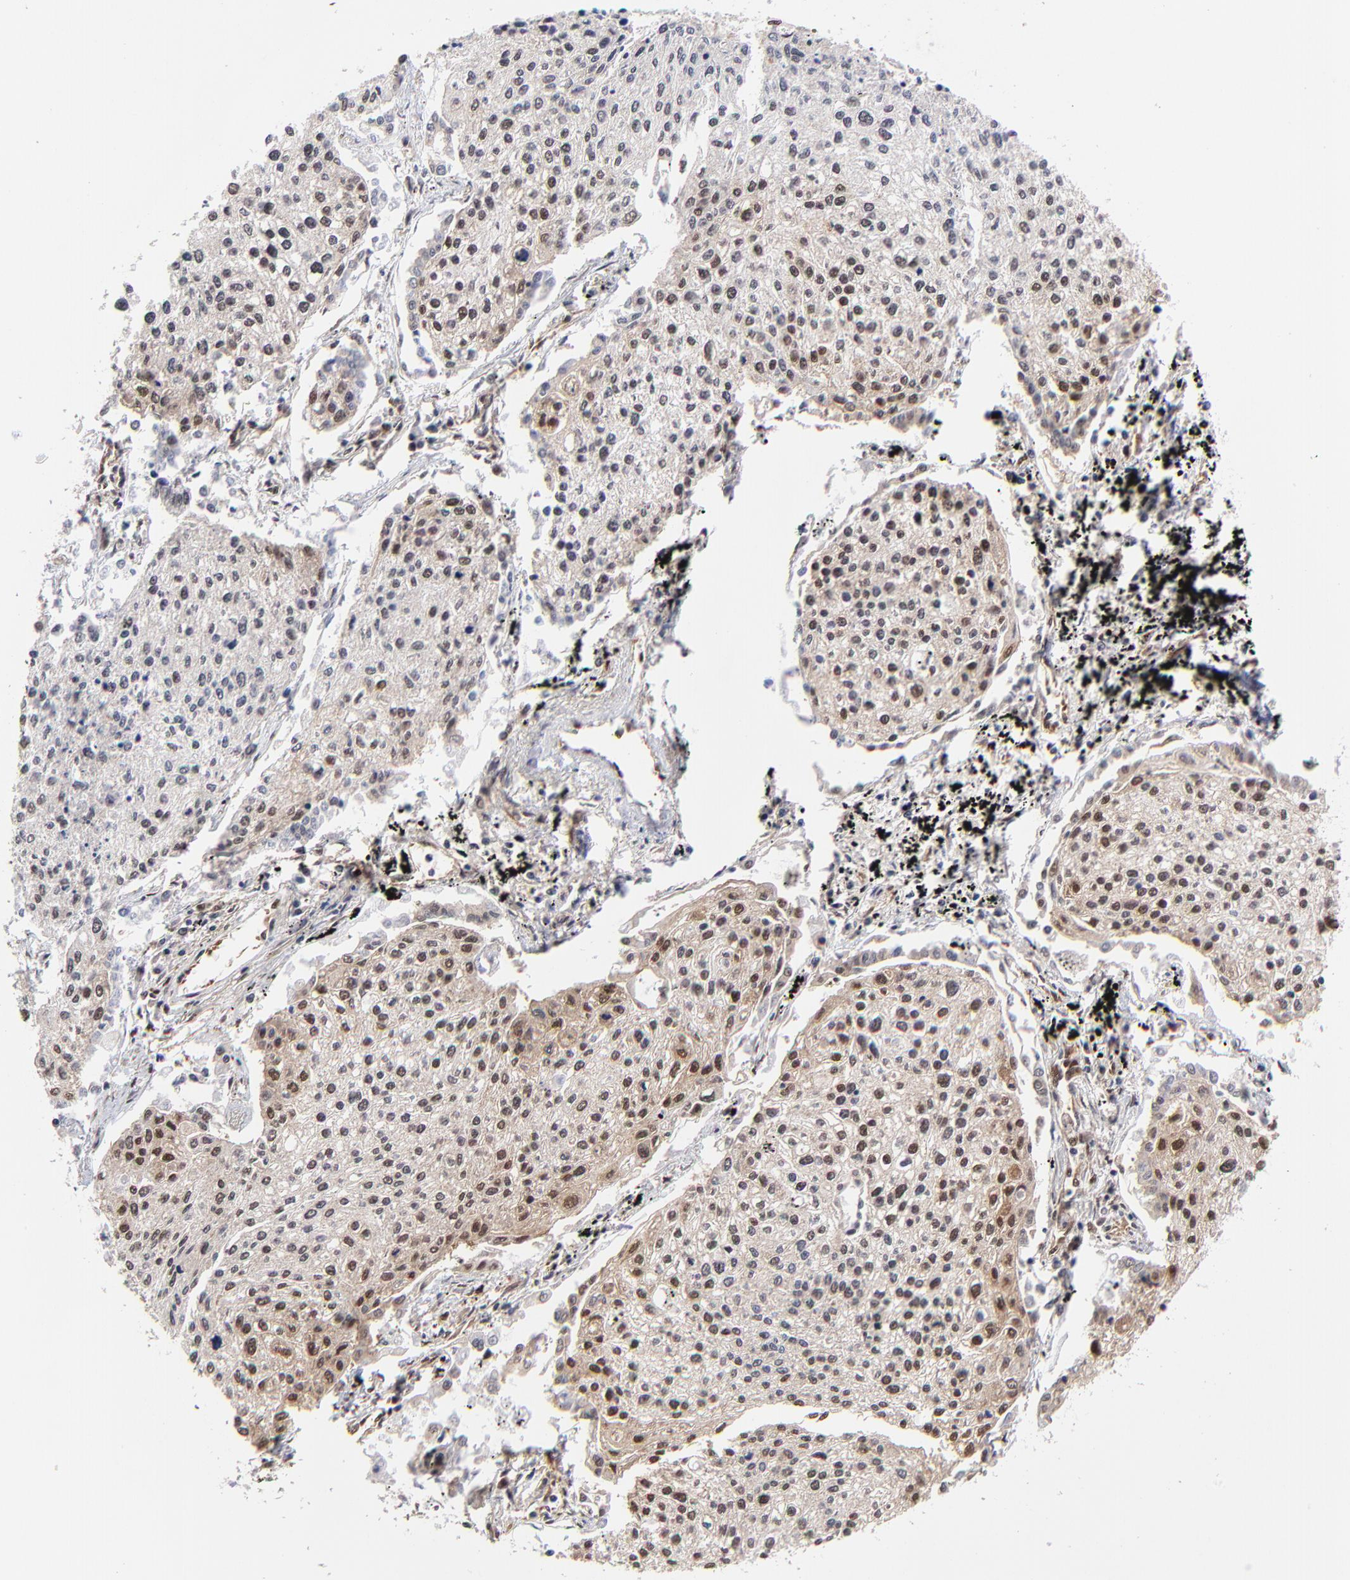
{"staining": {"intensity": "weak", "quantity": "25%-75%", "location": "nuclear"}, "tissue": "lung cancer", "cell_type": "Tumor cells", "image_type": "cancer", "snomed": [{"axis": "morphology", "description": "Squamous cell carcinoma, NOS"}, {"axis": "topography", "description": "Lung"}], "caption": "A micrograph of squamous cell carcinoma (lung) stained for a protein shows weak nuclear brown staining in tumor cells. Immunohistochemistry (ihc) stains the protein in brown and the nuclei are stained blue.", "gene": "PSMC4", "patient": {"sex": "male", "age": 75}}